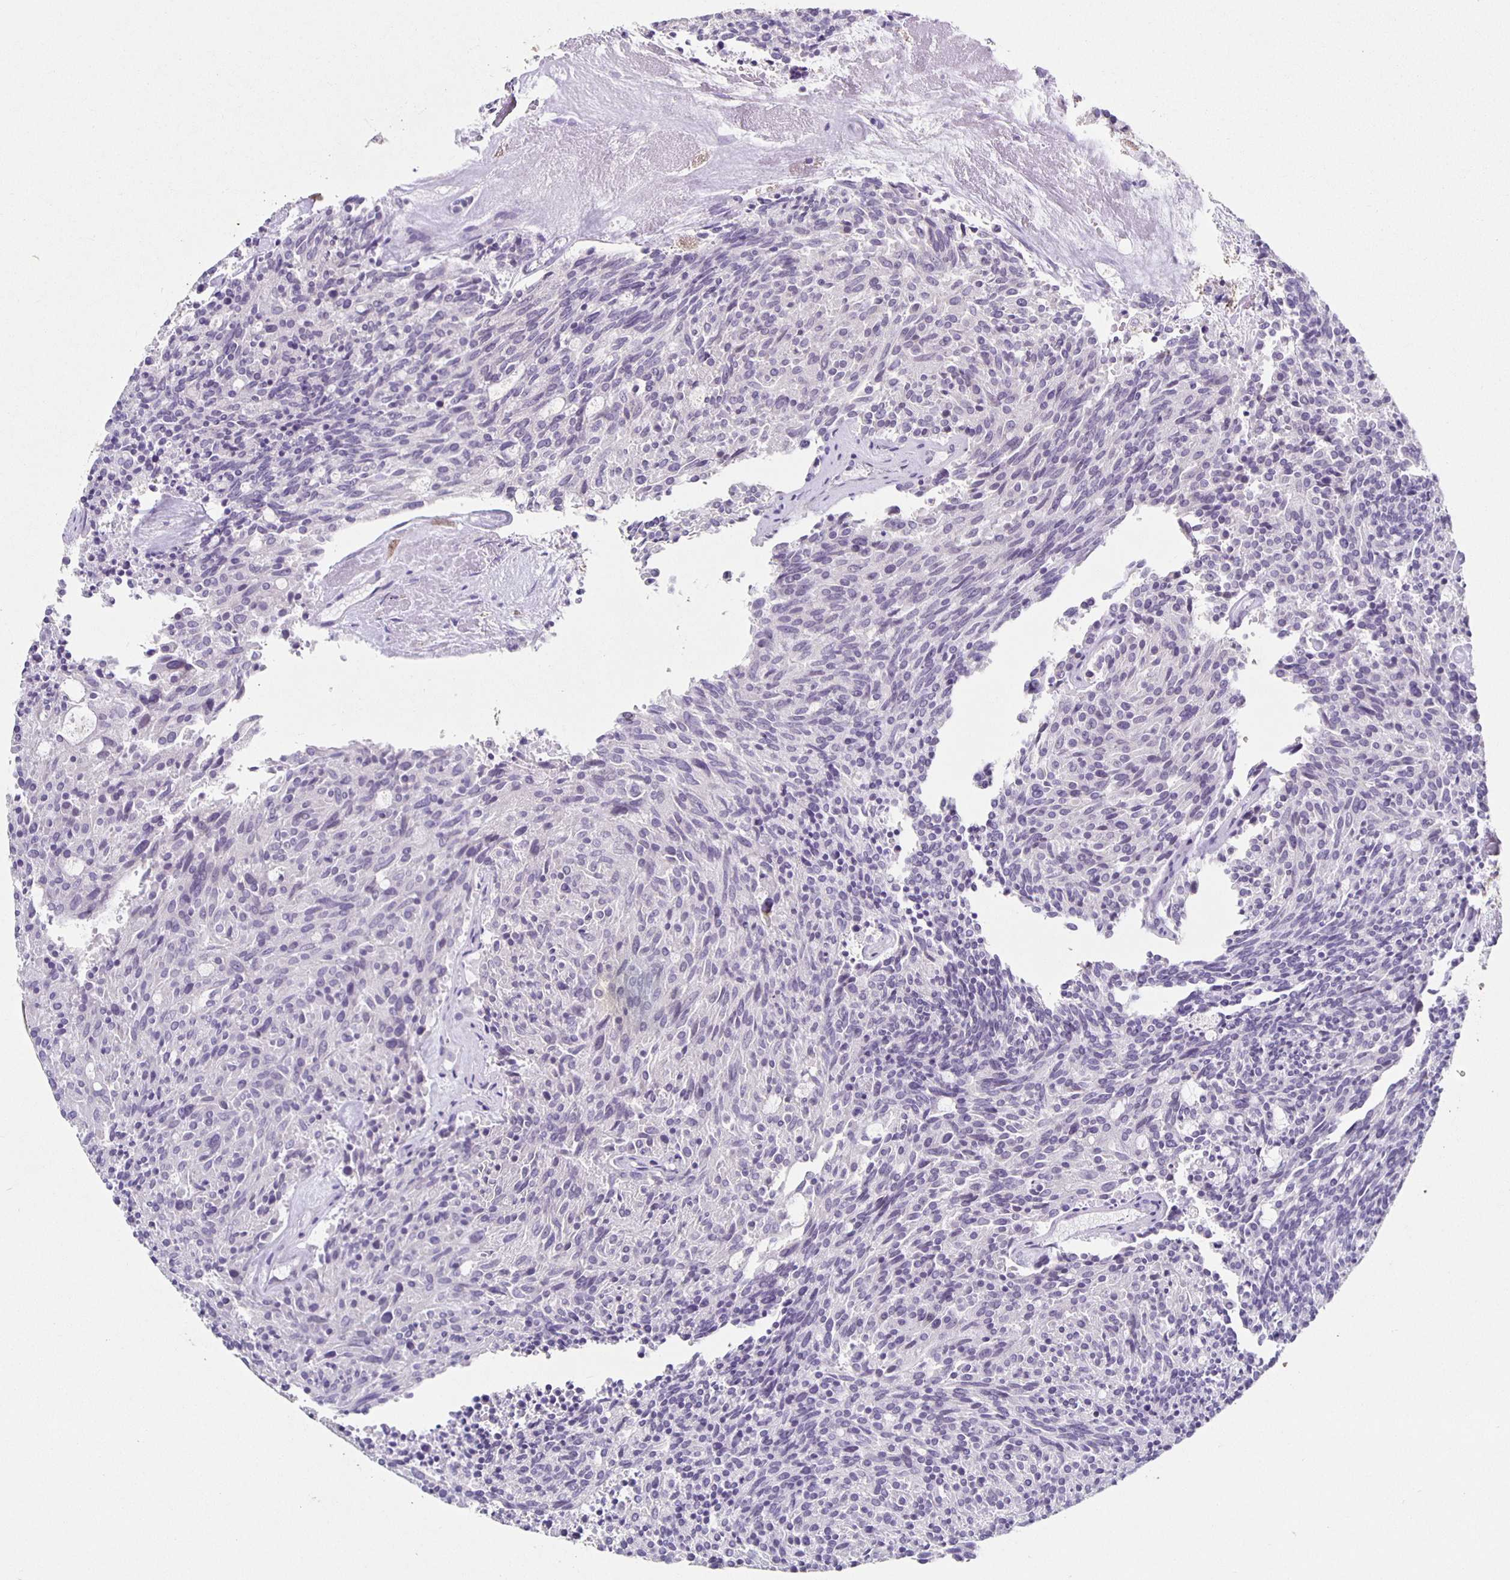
{"staining": {"intensity": "negative", "quantity": "none", "location": "none"}, "tissue": "carcinoid", "cell_type": "Tumor cells", "image_type": "cancer", "snomed": [{"axis": "morphology", "description": "Carcinoid, malignant, NOS"}, {"axis": "topography", "description": "Pancreas"}], "caption": "Carcinoid was stained to show a protein in brown. There is no significant expression in tumor cells.", "gene": "CARNS1", "patient": {"sex": "female", "age": 54}}